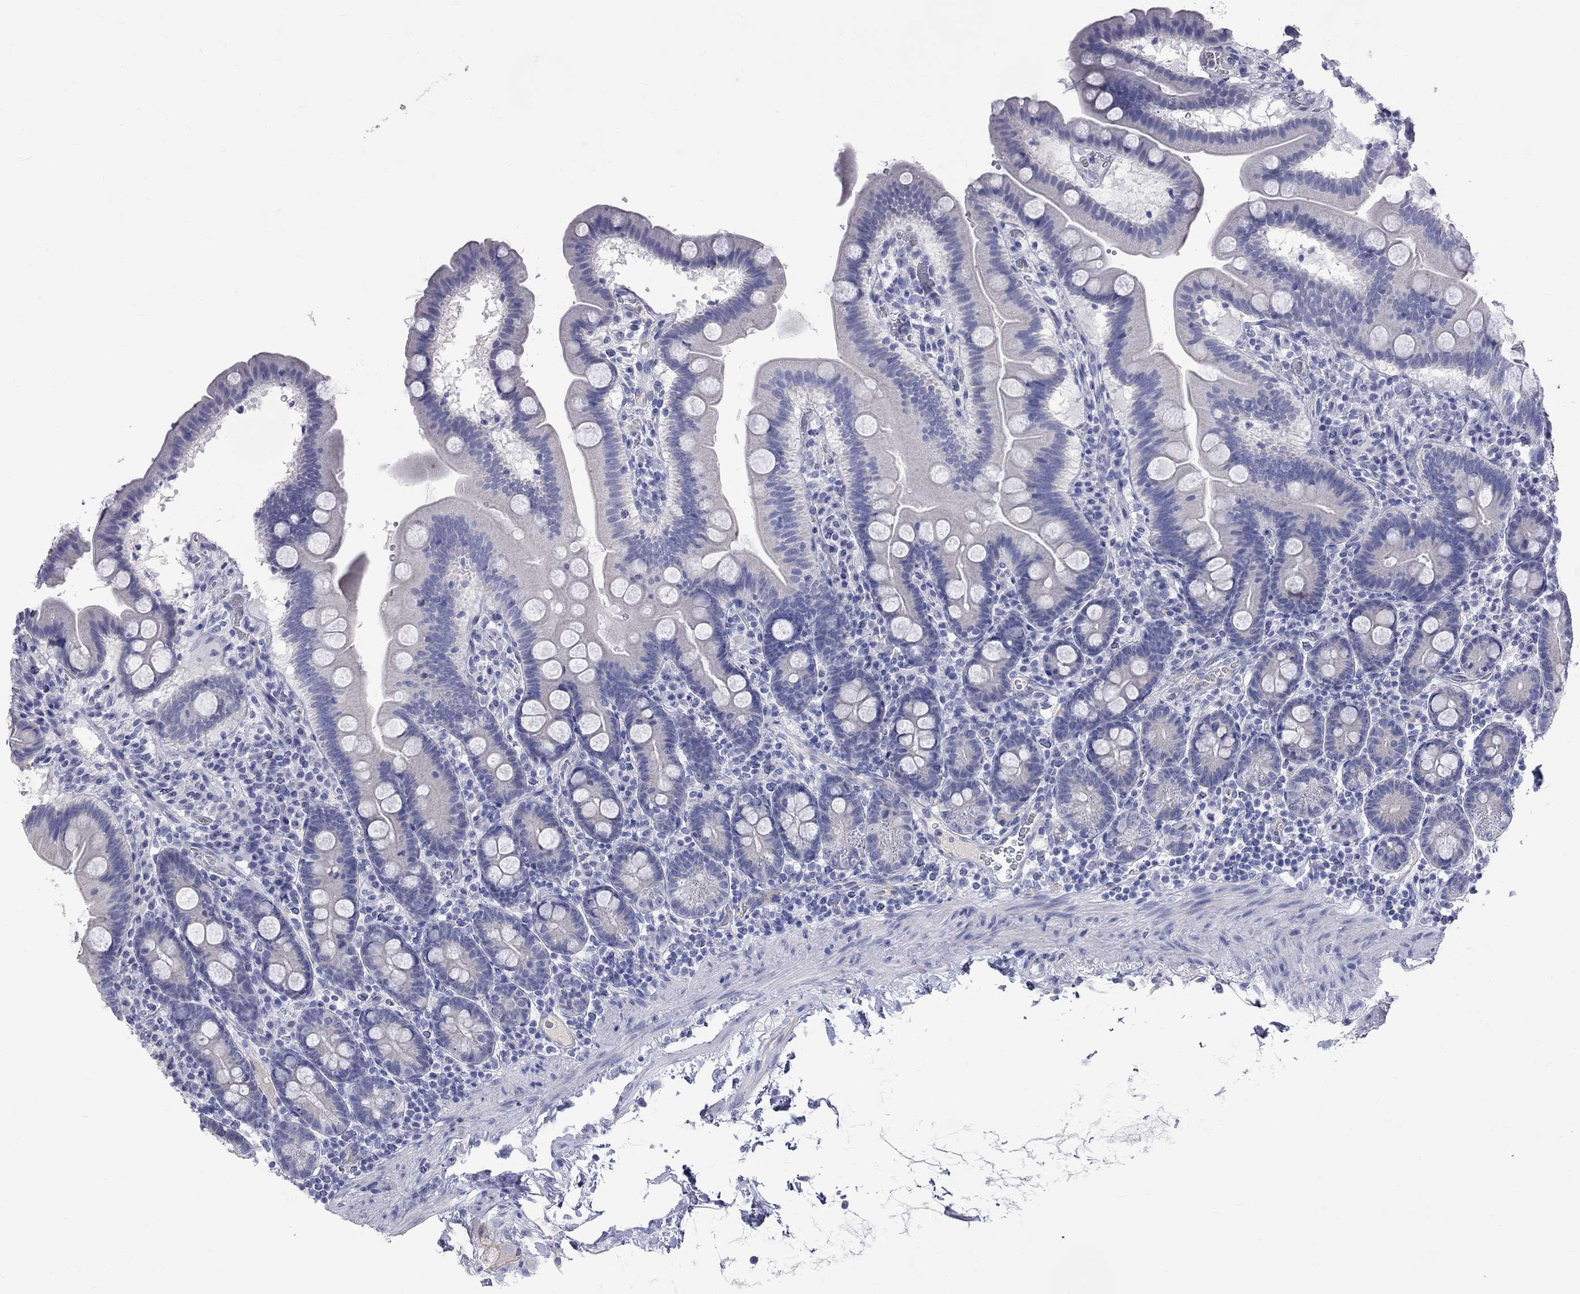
{"staining": {"intensity": "negative", "quantity": "none", "location": "none"}, "tissue": "duodenum", "cell_type": "Glandular cells", "image_type": "normal", "snomed": [{"axis": "morphology", "description": "Normal tissue, NOS"}, {"axis": "topography", "description": "Duodenum"}], "caption": "Immunohistochemistry (IHC) histopathology image of unremarkable human duodenum stained for a protein (brown), which shows no expression in glandular cells. (Brightfield microscopy of DAB immunohistochemistry at high magnification).", "gene": "KCND2", "patient": {"sex": "male", "age": 59}}